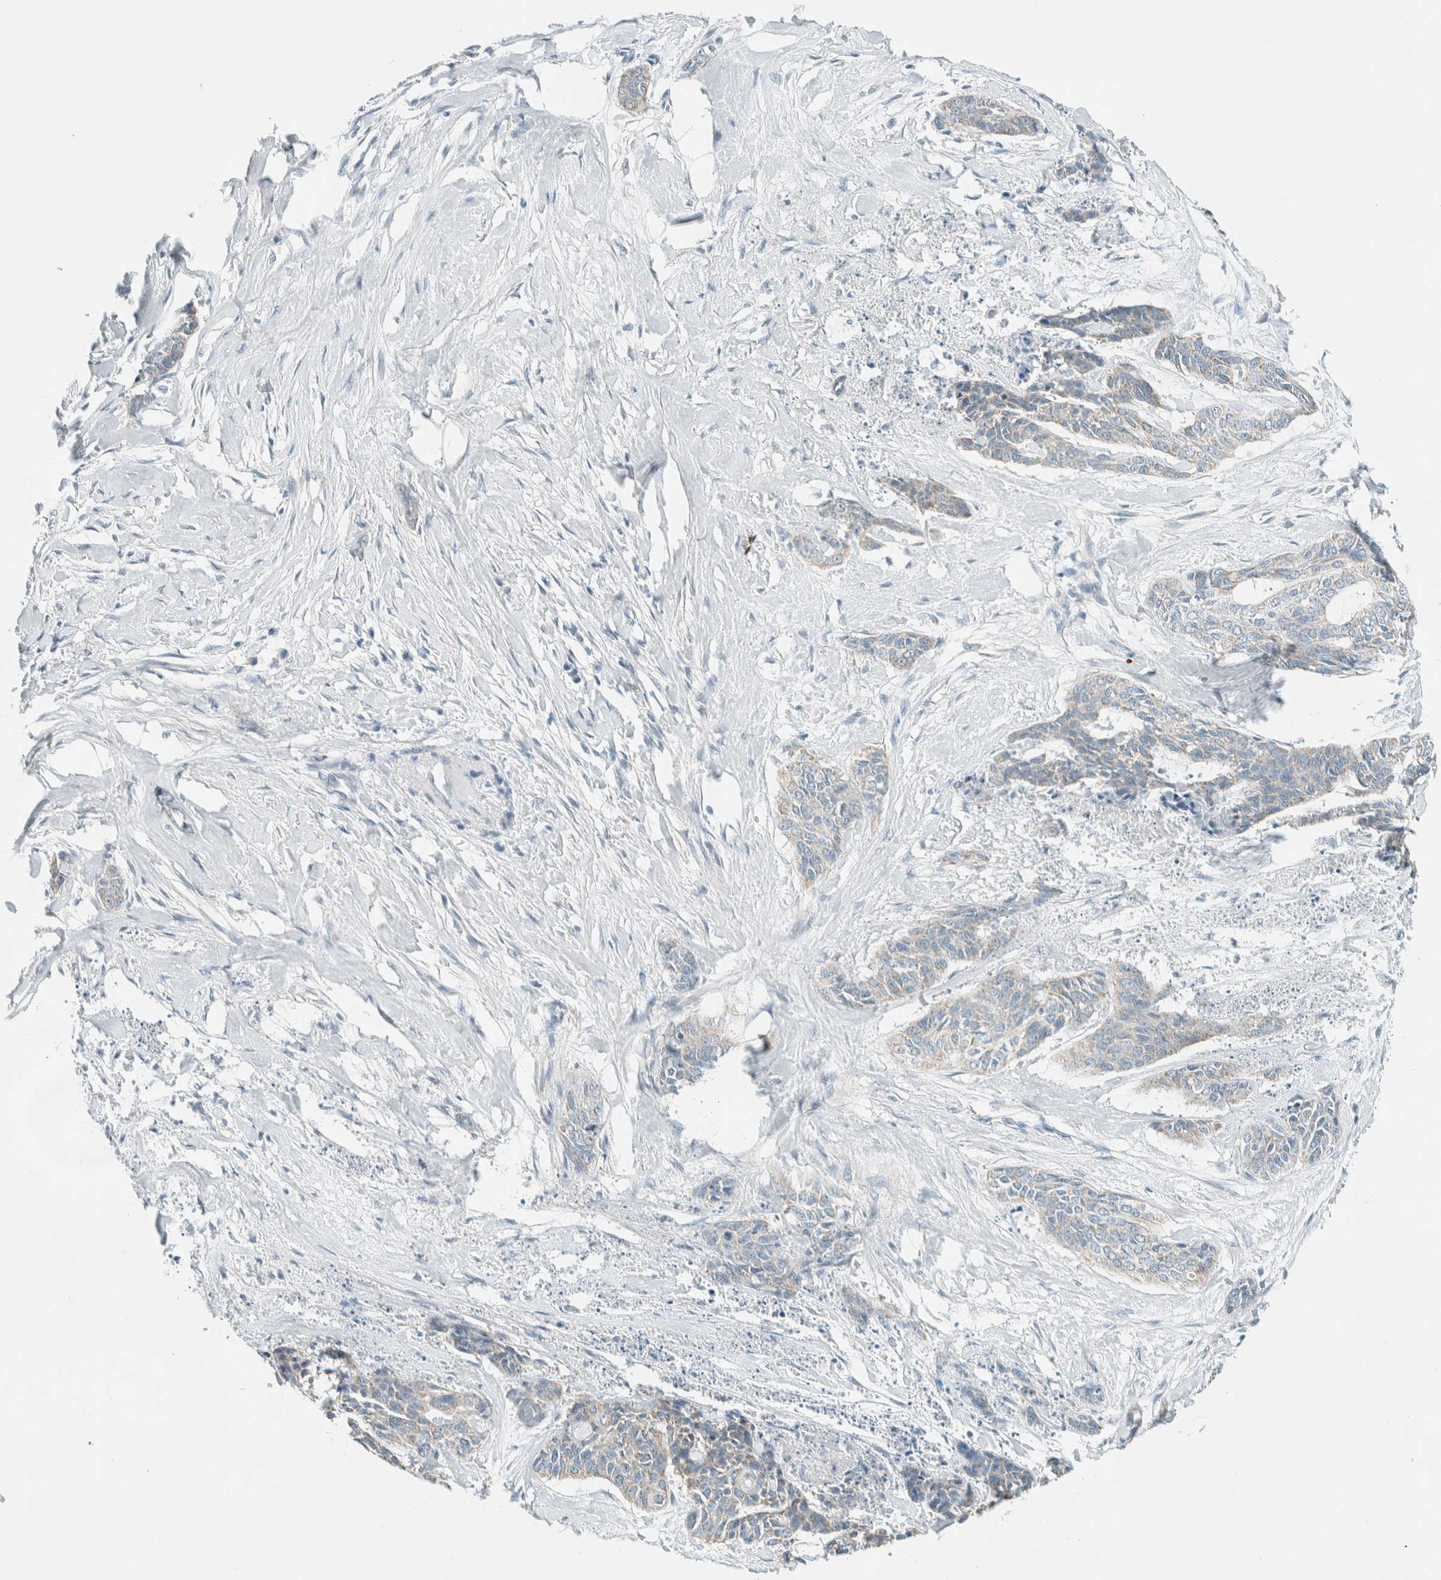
{"staining": {"intensity": "weak", "quantity": "<25%", "location": "cytoplasmic/membranous"}, "tissue": "skin cancer", "cell_type": "Tumor cells", "image_type": "cancer", "snomed": [{"axis": "morphology", "description": "Basal cell carcinoma"}, {"axis": "topography", "description": "Skin"}], "caption": "This is a histopathology image of immunohistochemistry (IHC) staining of basal cell carcinoma (skin), which shows no staining in tumor cells. The staining is performed using DAB (3,3'-diaminobenzidine) brown chromogen with nuclei counter-stained in using hematoxylin.", "gene": "ALDH7A1", "patient": {"sex": "female", "age": 64}}